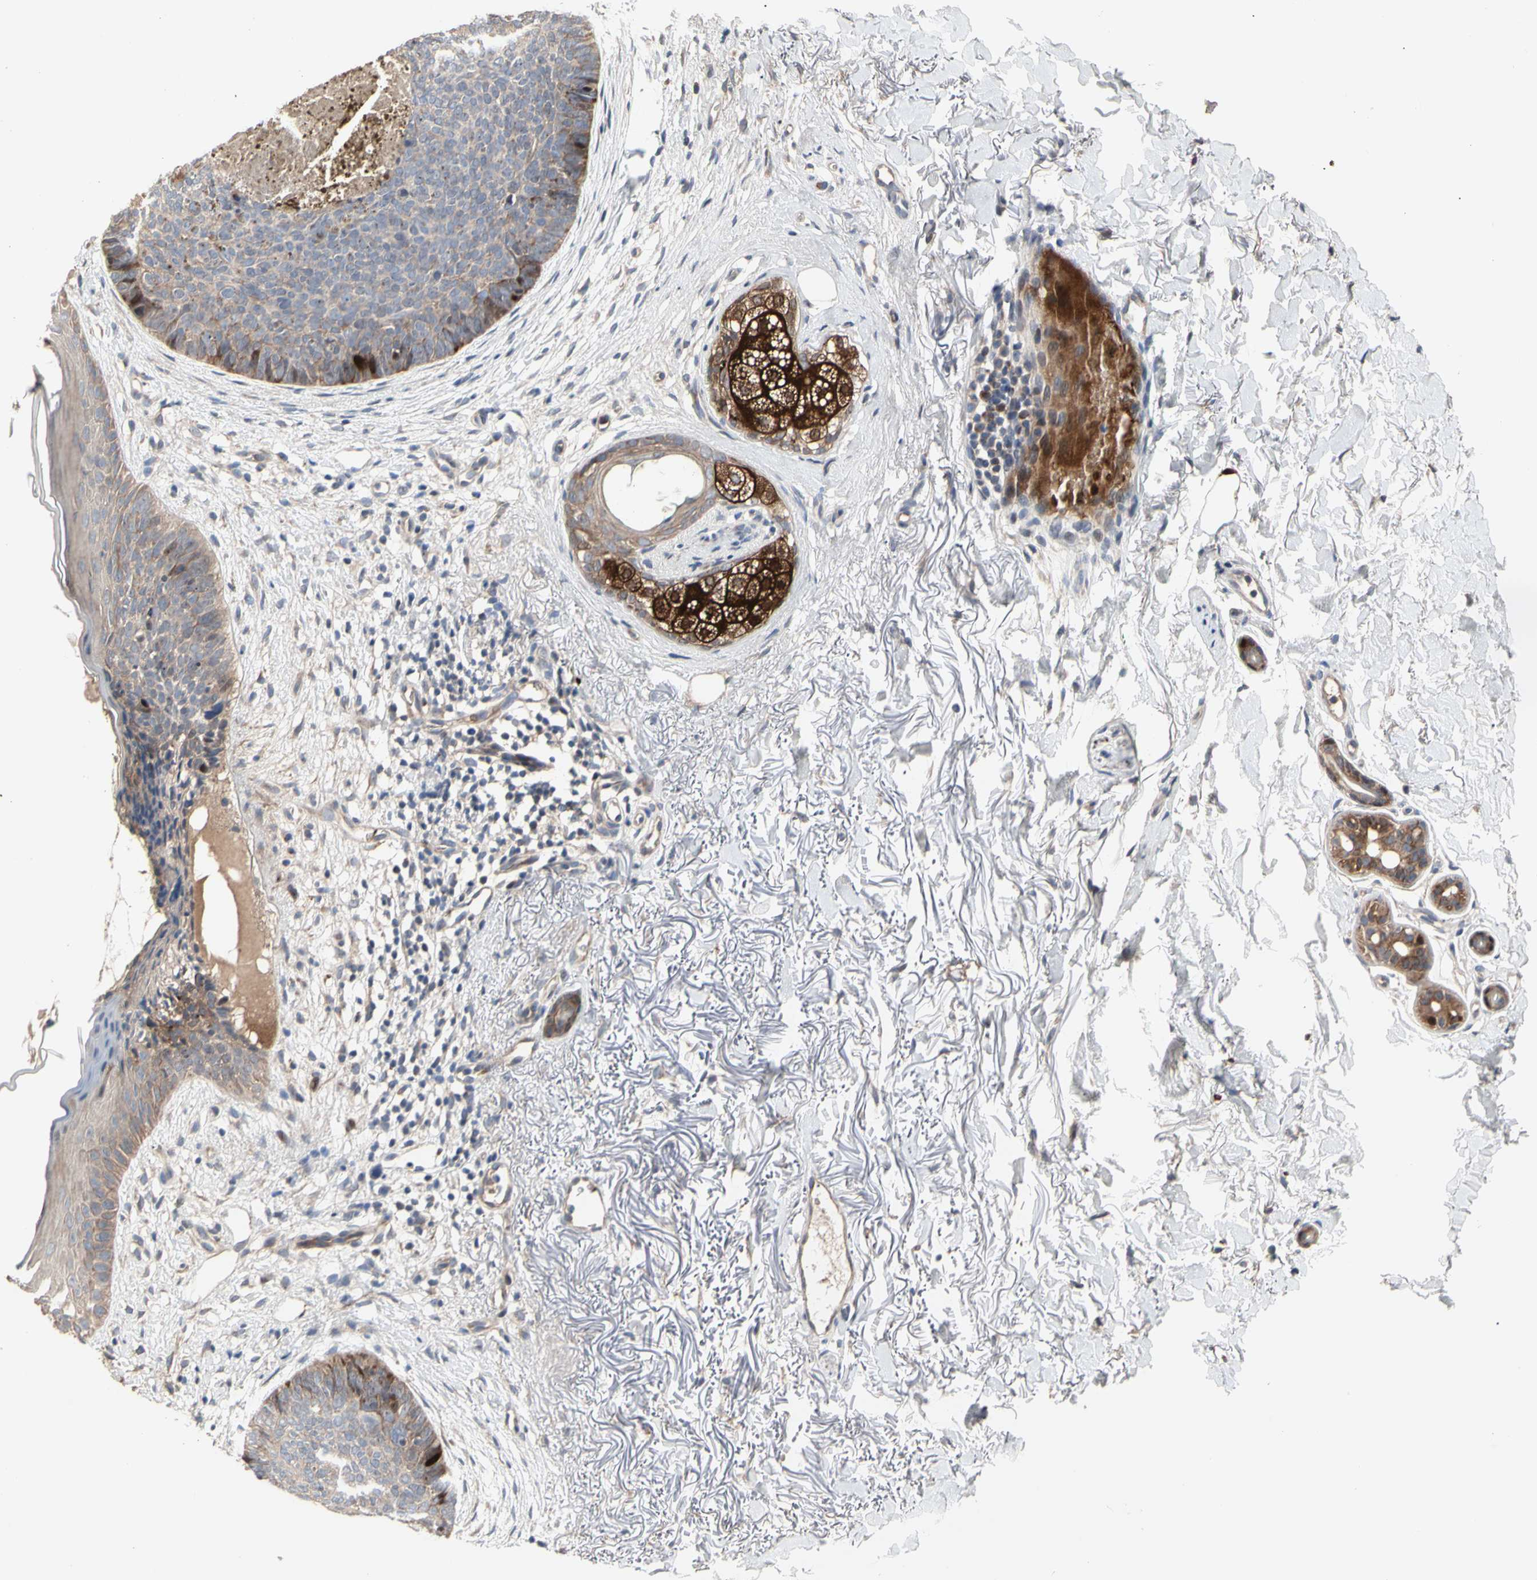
{"staining": {"intensity": "weak", "quantity": ">75%", "location": "cytoplasmic/membranous"}, "tissue": "skin cancer", "cell_type": "Tumor cells", "image_type": "cancer", "snomed": [{"axis": "morphology", "description": "Basal cell carcinoma"}, {"axis": "topography", "description": "Skin"}], "caption": "Protein staining demonstrates weak cytoplasmic/membranous expression in approximately >75% of tumor cells in basal cell carcinoma (skin).", "gene": "HMGCR", "patient": {"sex": "female", "age": 70}}